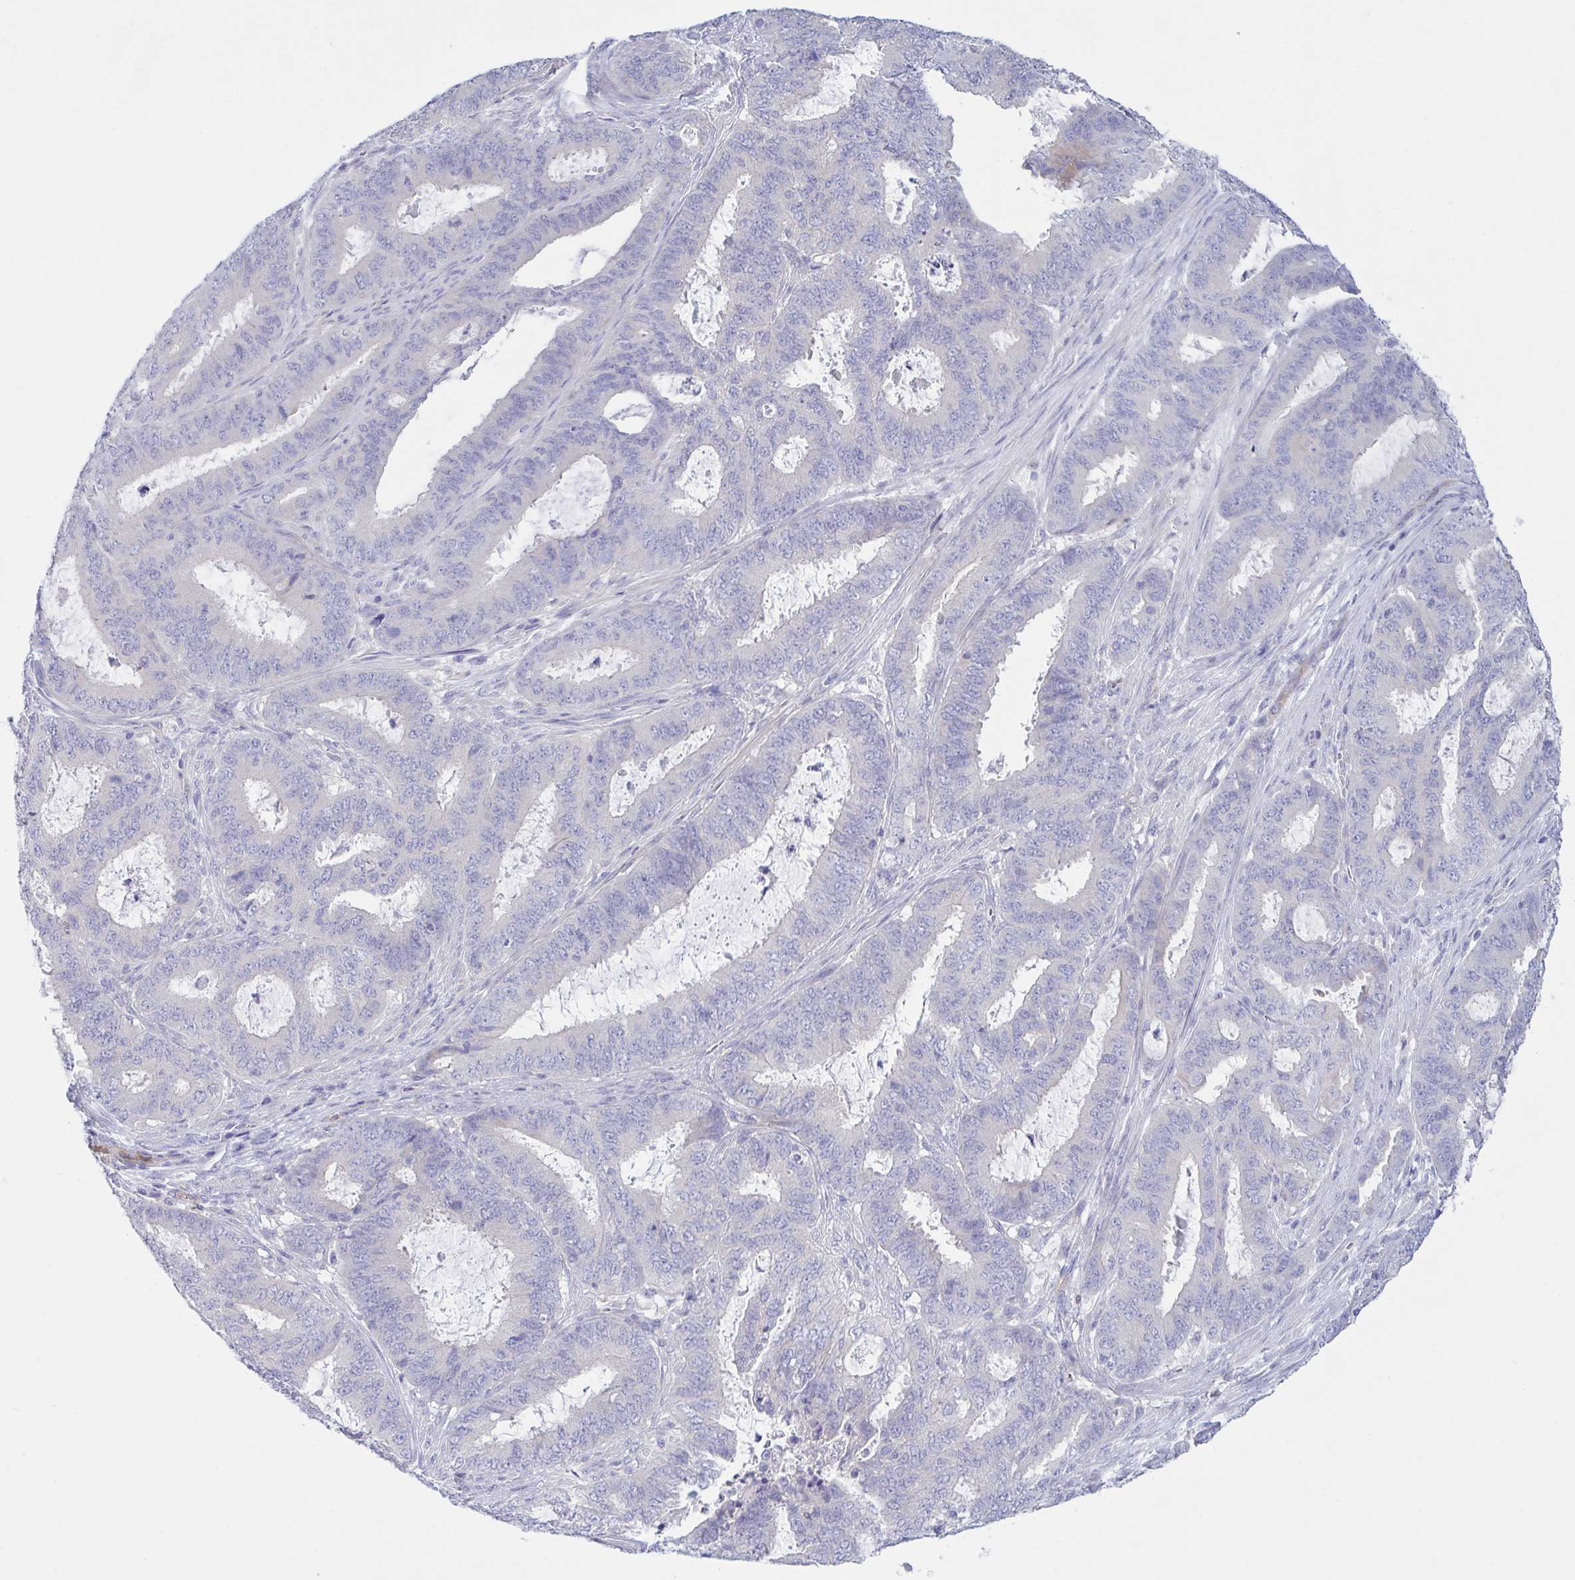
{"staining": {"intensity": "negative", "quantity": "none", "location": "none"}, "tissue": "endometrial cancer", "cell_type": "Tumor cells", "image_type": "cancer", "snomed": [{"axis": "morphology", "description": "Adenocarcinoma, NOS"}, {"axis": "topography", "description": "Endometrium"}], "caption": "Immunohistochemistry (IHC) of endometrial cancer (adenocarcinoma) shows no staining in tumor cells. (Immunohistochemistry (IHC), brightfield microscopy, high magnification).", "gene": "TNNI2", "patient": {"sex": "female", "age": 51}}